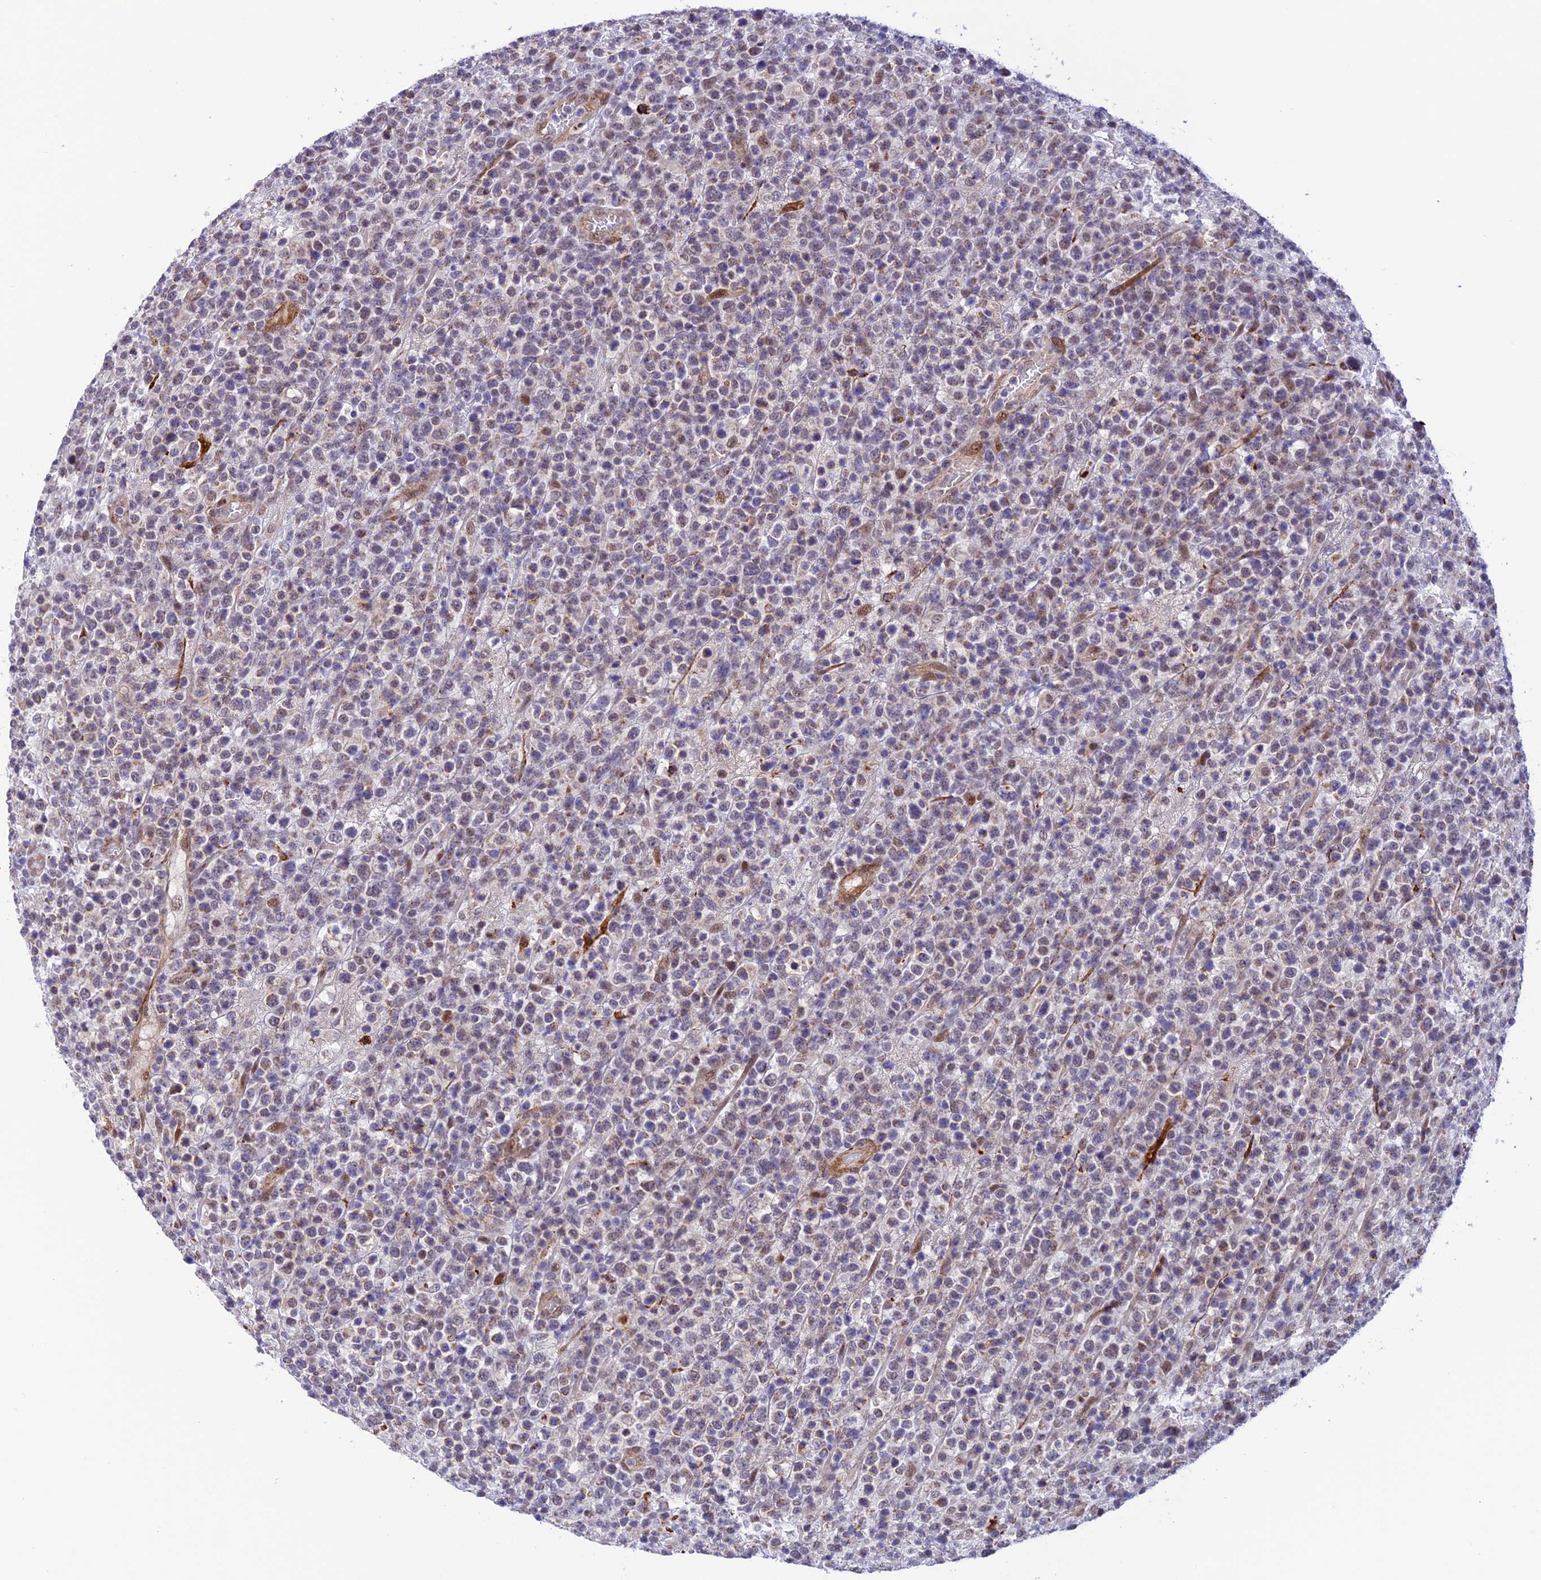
{"staining": {"intensity": "negative", "quantity": "none", "location": "none"}, "tissue": "lymphoma", "cell_type": "Tumor cells", "image_type": "cancer", "snomed": [{"axis": "morphology", "description": "Malignant lymphoma, non-Hodgkin's type, High grade"}, {"axis": "topography", "description": "Colon"}], "caption": "Human lymphoma stained for a protein using immunohistochemistry (IHC) displays no expression in tumor cells.", "gene": "WDR55", "patient": {"sex": "female", "age": 53}}